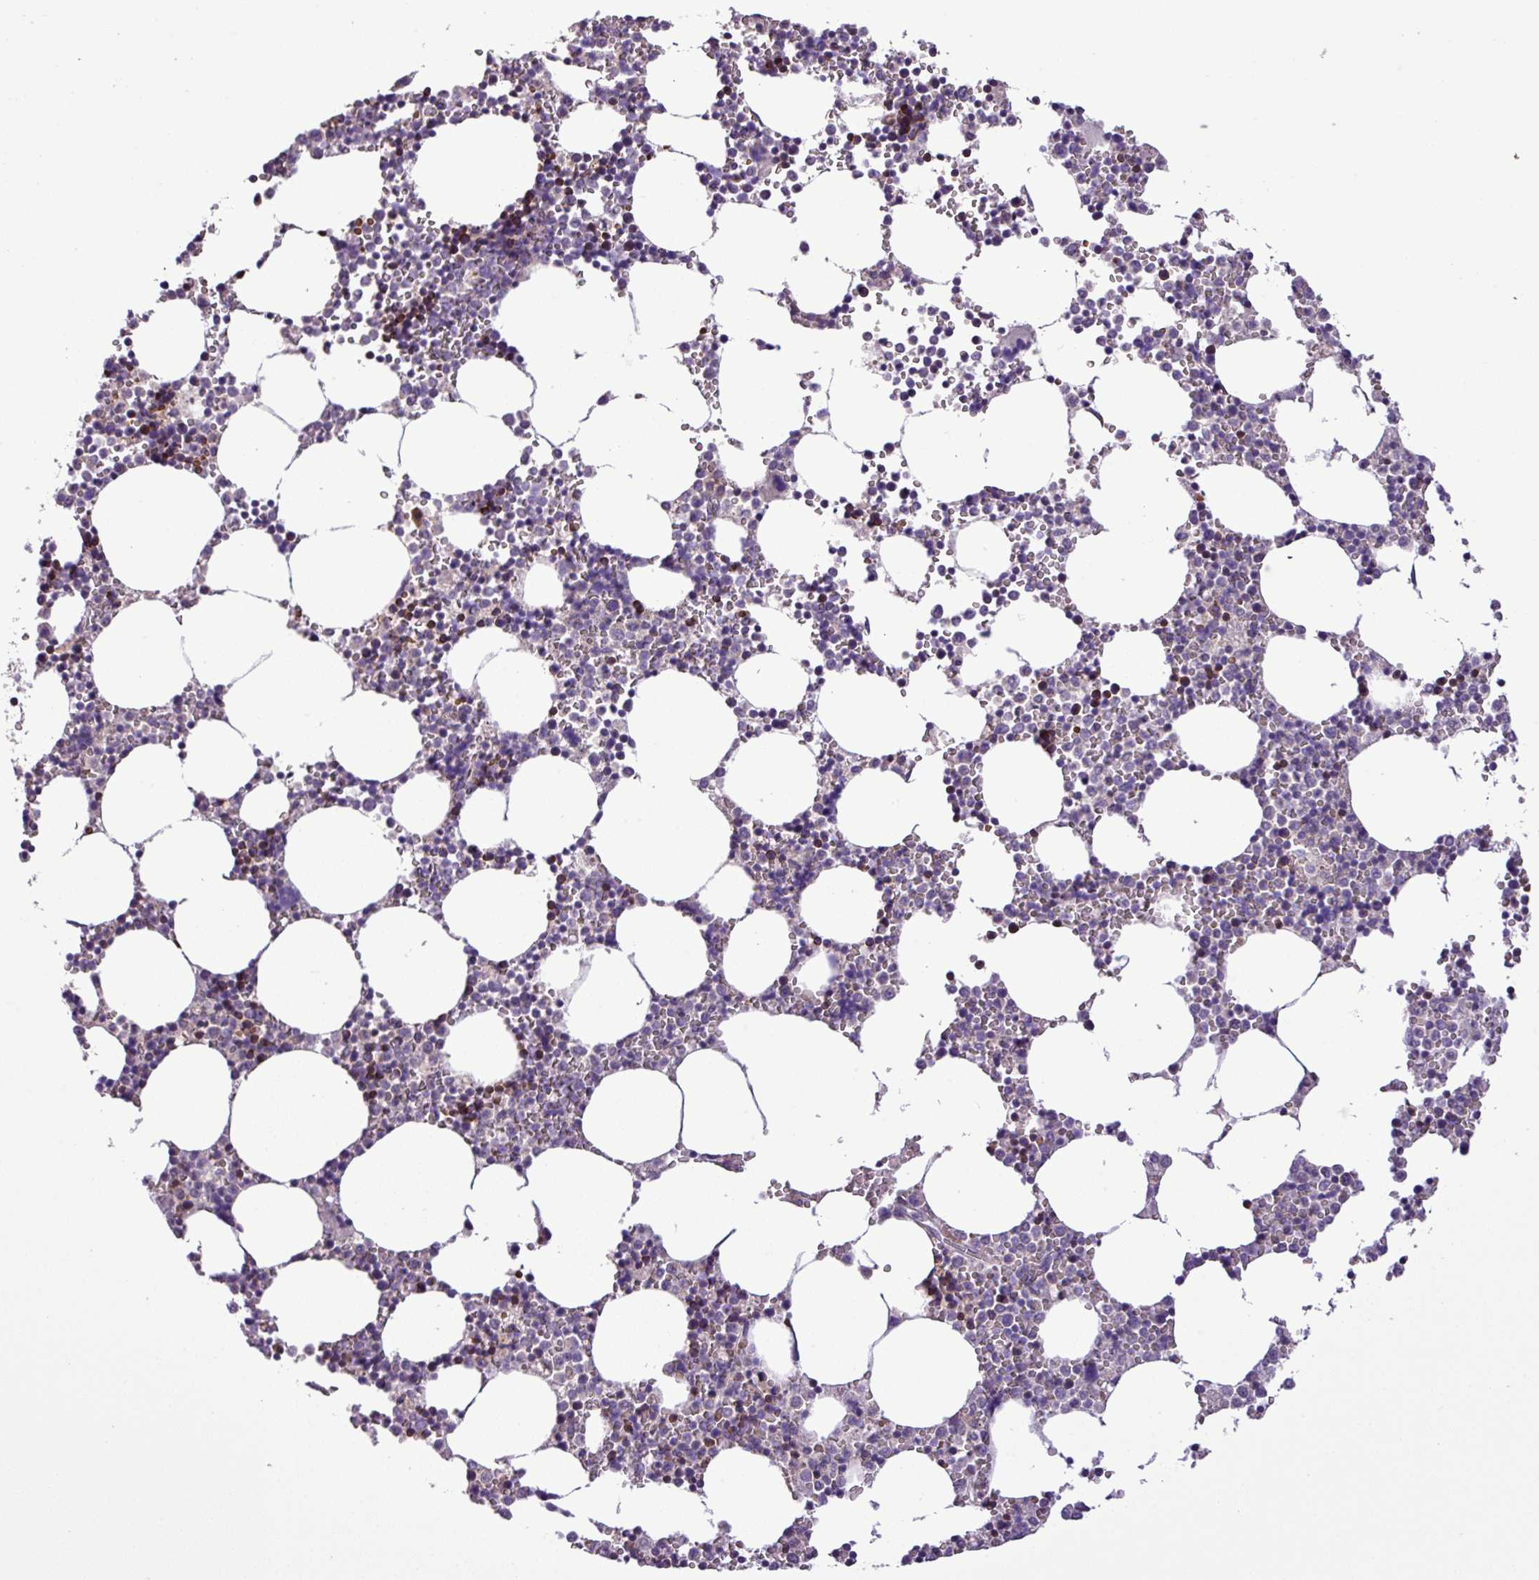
{"staining": {"intensity": "moderate", "quantity": "<25%", "location": "cytoplasmic/membranous"}, "tissue": "bone marrow", "cell_type": "Hematopoietic cells", "image_type": "normal", "snomed": [{"axis": "morphology", "description": "Normal tissue, NOS"}, {"axis": "topography", "description": "Bone marrow"}], "caption": "Protein positivity by IHC exhibits moderate cytoplasmic/membranous expression in about <25% of hematopoietic cells in unremarkable bone marrow. (Stains: DAB in brown, nuclei in blue, Microscopy: brightfield microscopy at high magnification).", "gene": "FAM183A", "patient": {"sex": "female", "age": 64}}